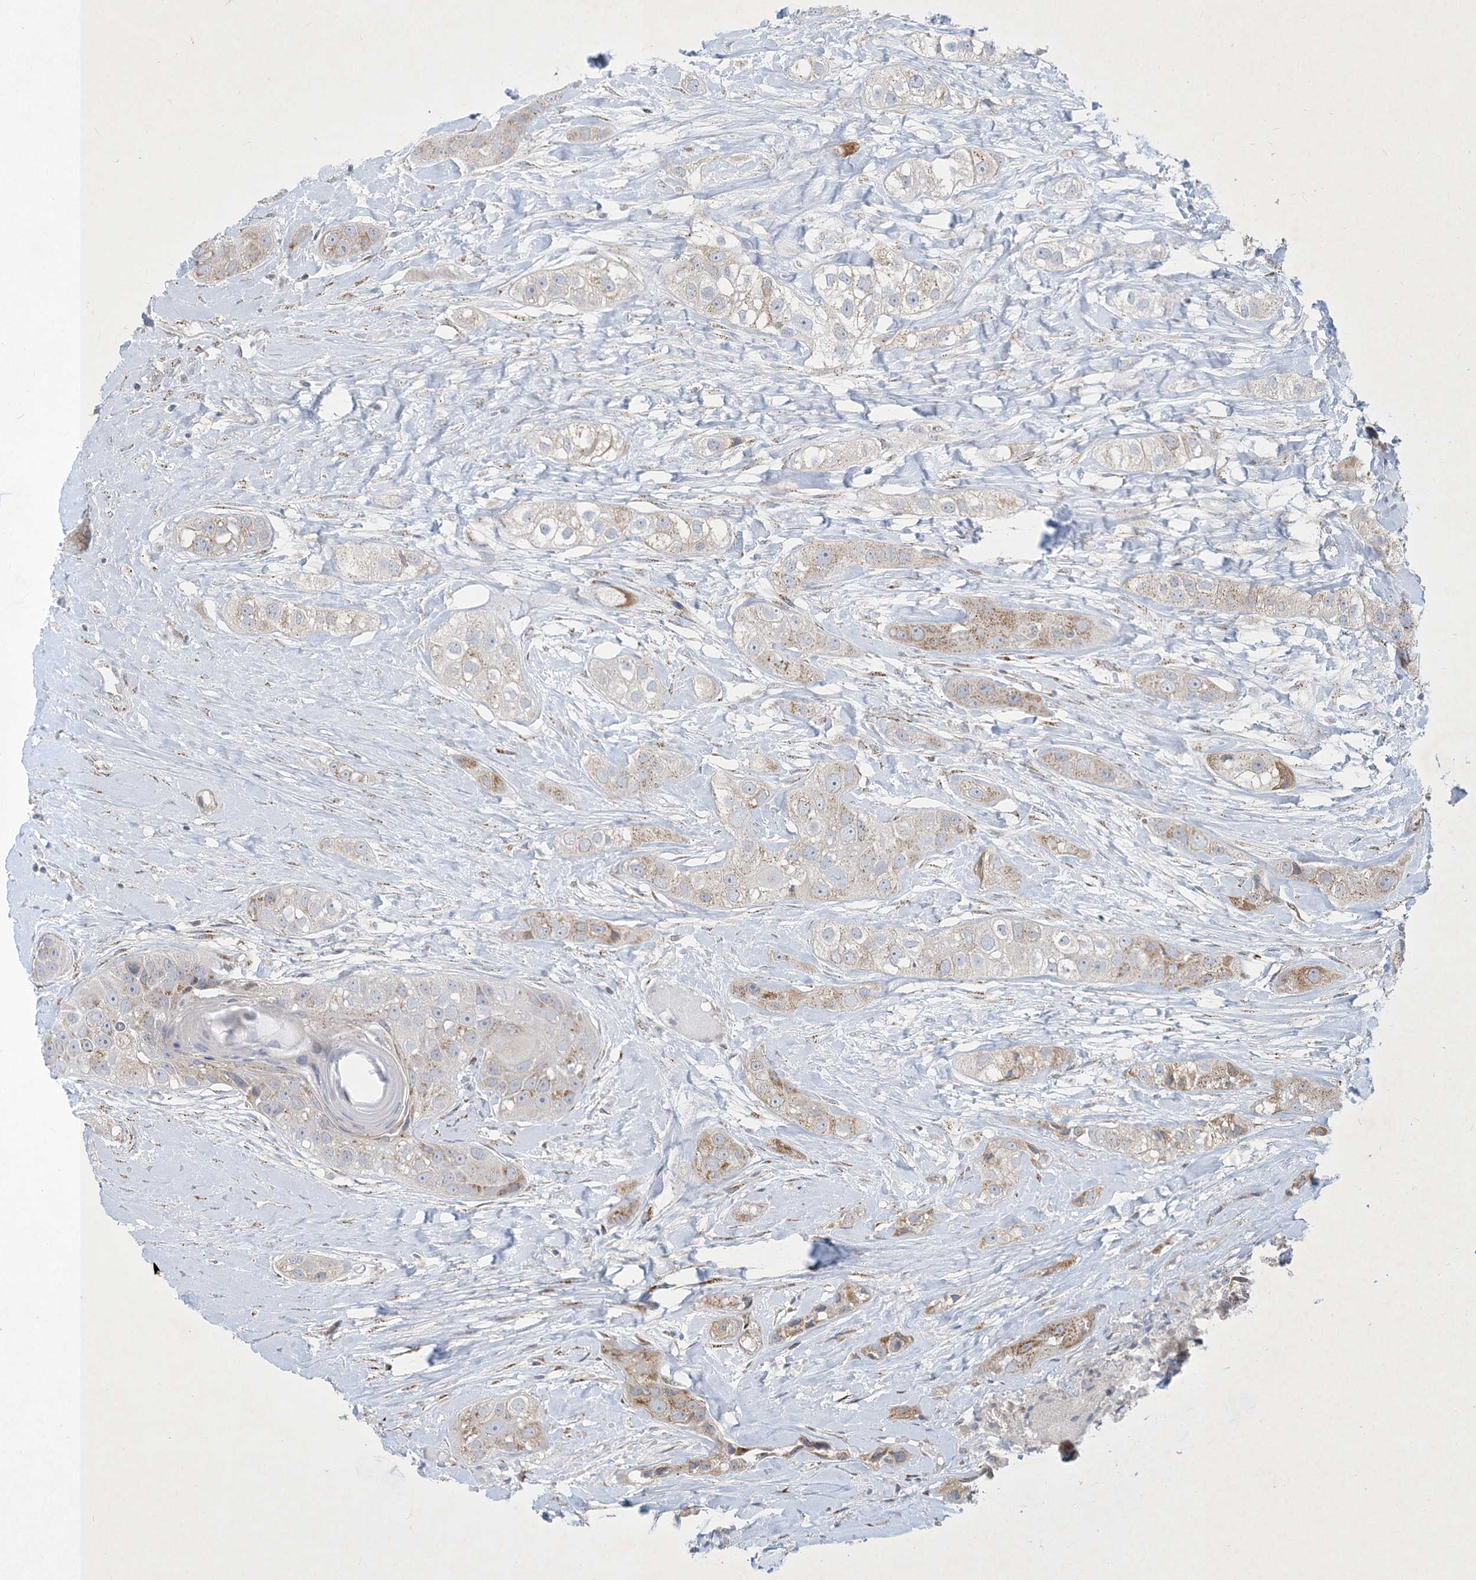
{"staining": {"intensity": "moderate", "quantity": "<25%", "location": "cytoplasmic/membranous"}, "tissue": "head and neck cancer", "cell_type": "Tumor cells", "image_type": "cancer", "snomed": [{"axis": "morphology", "description": "Normal tissue, NOS"}, {"axis": "morphology", "description": "Squamous cell carcinoma, NOS"}, {"axis": "topography", "description": "Skeletal muscle"}, {"axis": "topography", "description": "Head-Neck"}], "caption": "This image displays immunohistochemistry (IHC) staining of human head and neck cancer (squamous cell carcinoma), with low moderate cytoplasmic/membranous positivity in about <25% of tumor cells.", "gene": "CCDC14", "patient": {"sex": "male", "age": 51}}